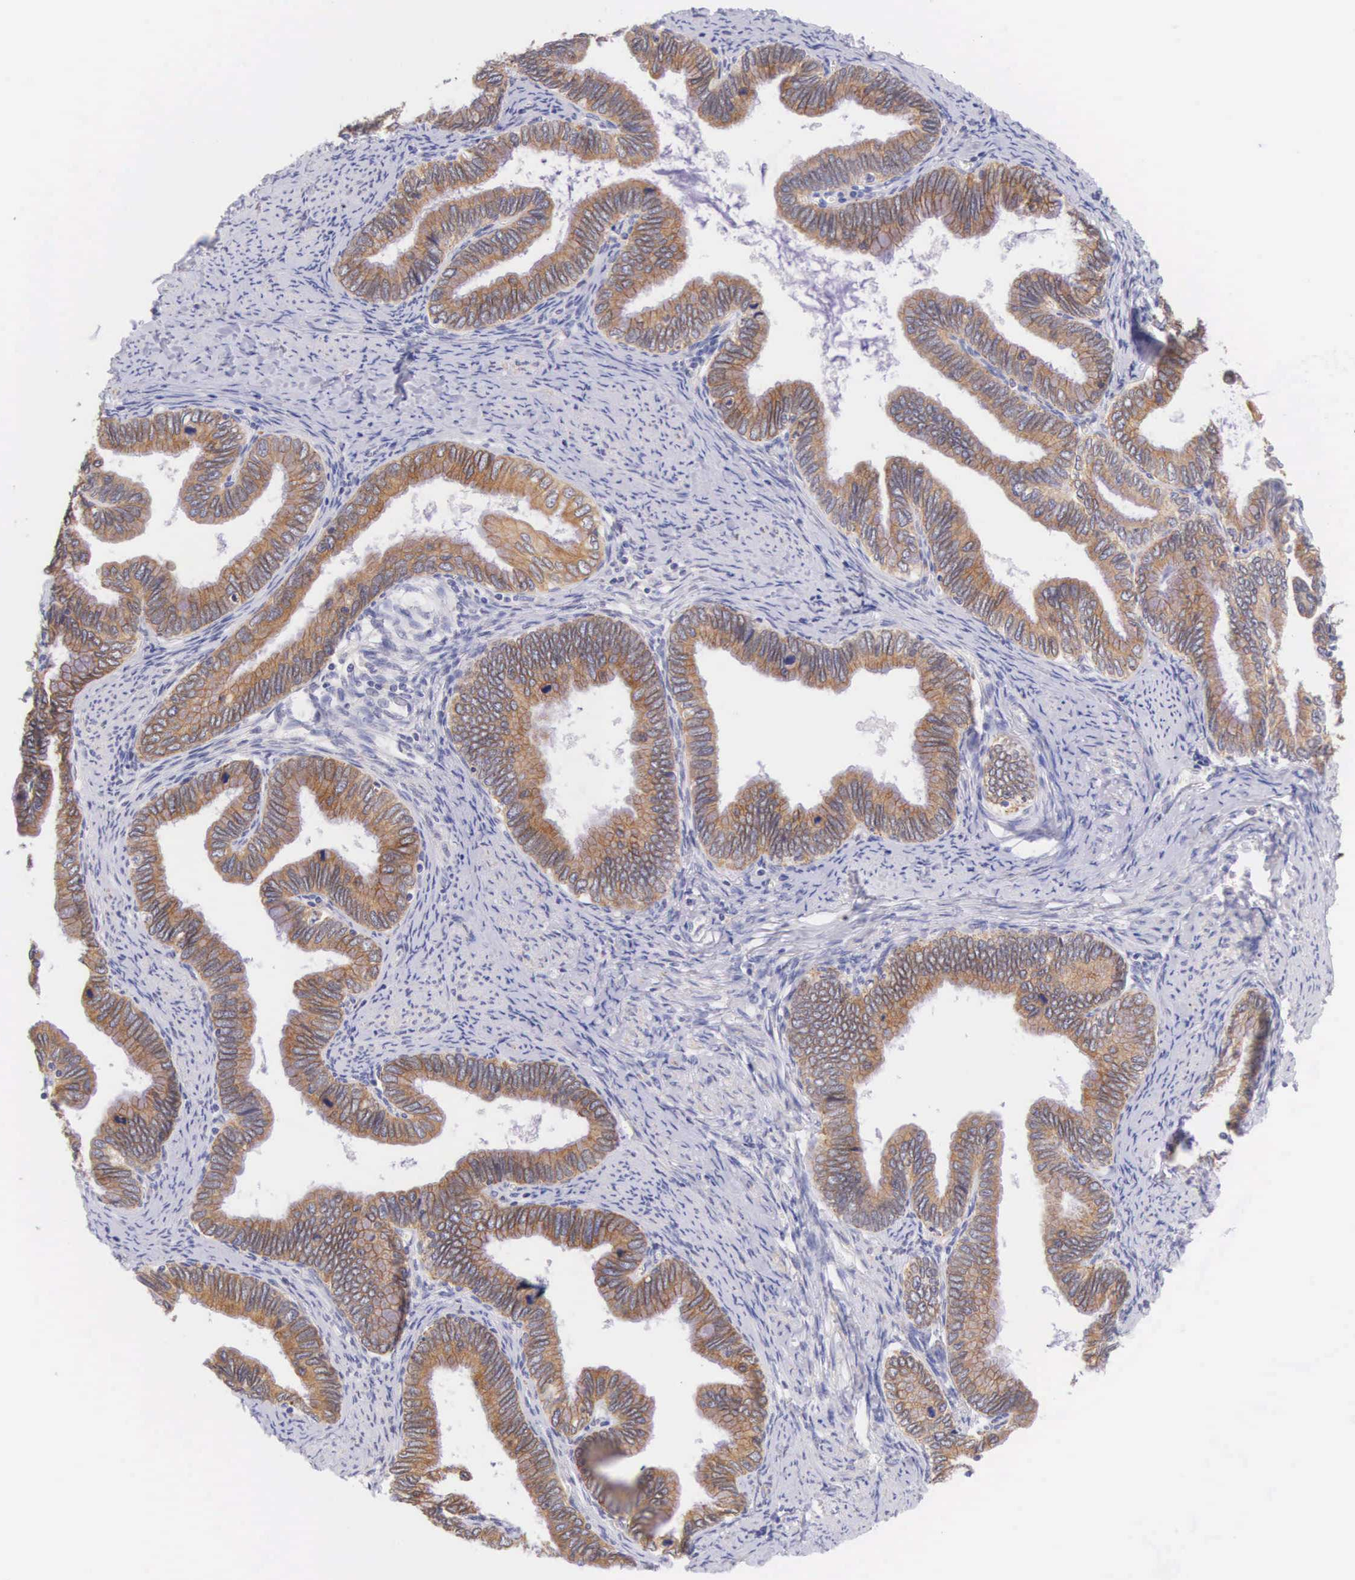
{"staining": {"intensity": "moderate", "quantity": ">75%", "location": "cytoplasmic/membranous"}, "tissue": "cervical cancer", "cell_type": "Tumor cells", "image_type": "cancer", "snomed": [{"axis": "morphology", "description": "Adenocarcinoma, NOS"}, {"axis": "topography", "description": "Cervix"}], "caption": "About >75% of tumor cells in adenocarcinoma (cervical) demonstrate moderate cytoplasmic/membranous protein expression as visualized by brown immunohistochemical staining.", "gene": "NSDHL", "patient": {"sex": "female", "age": 49}}